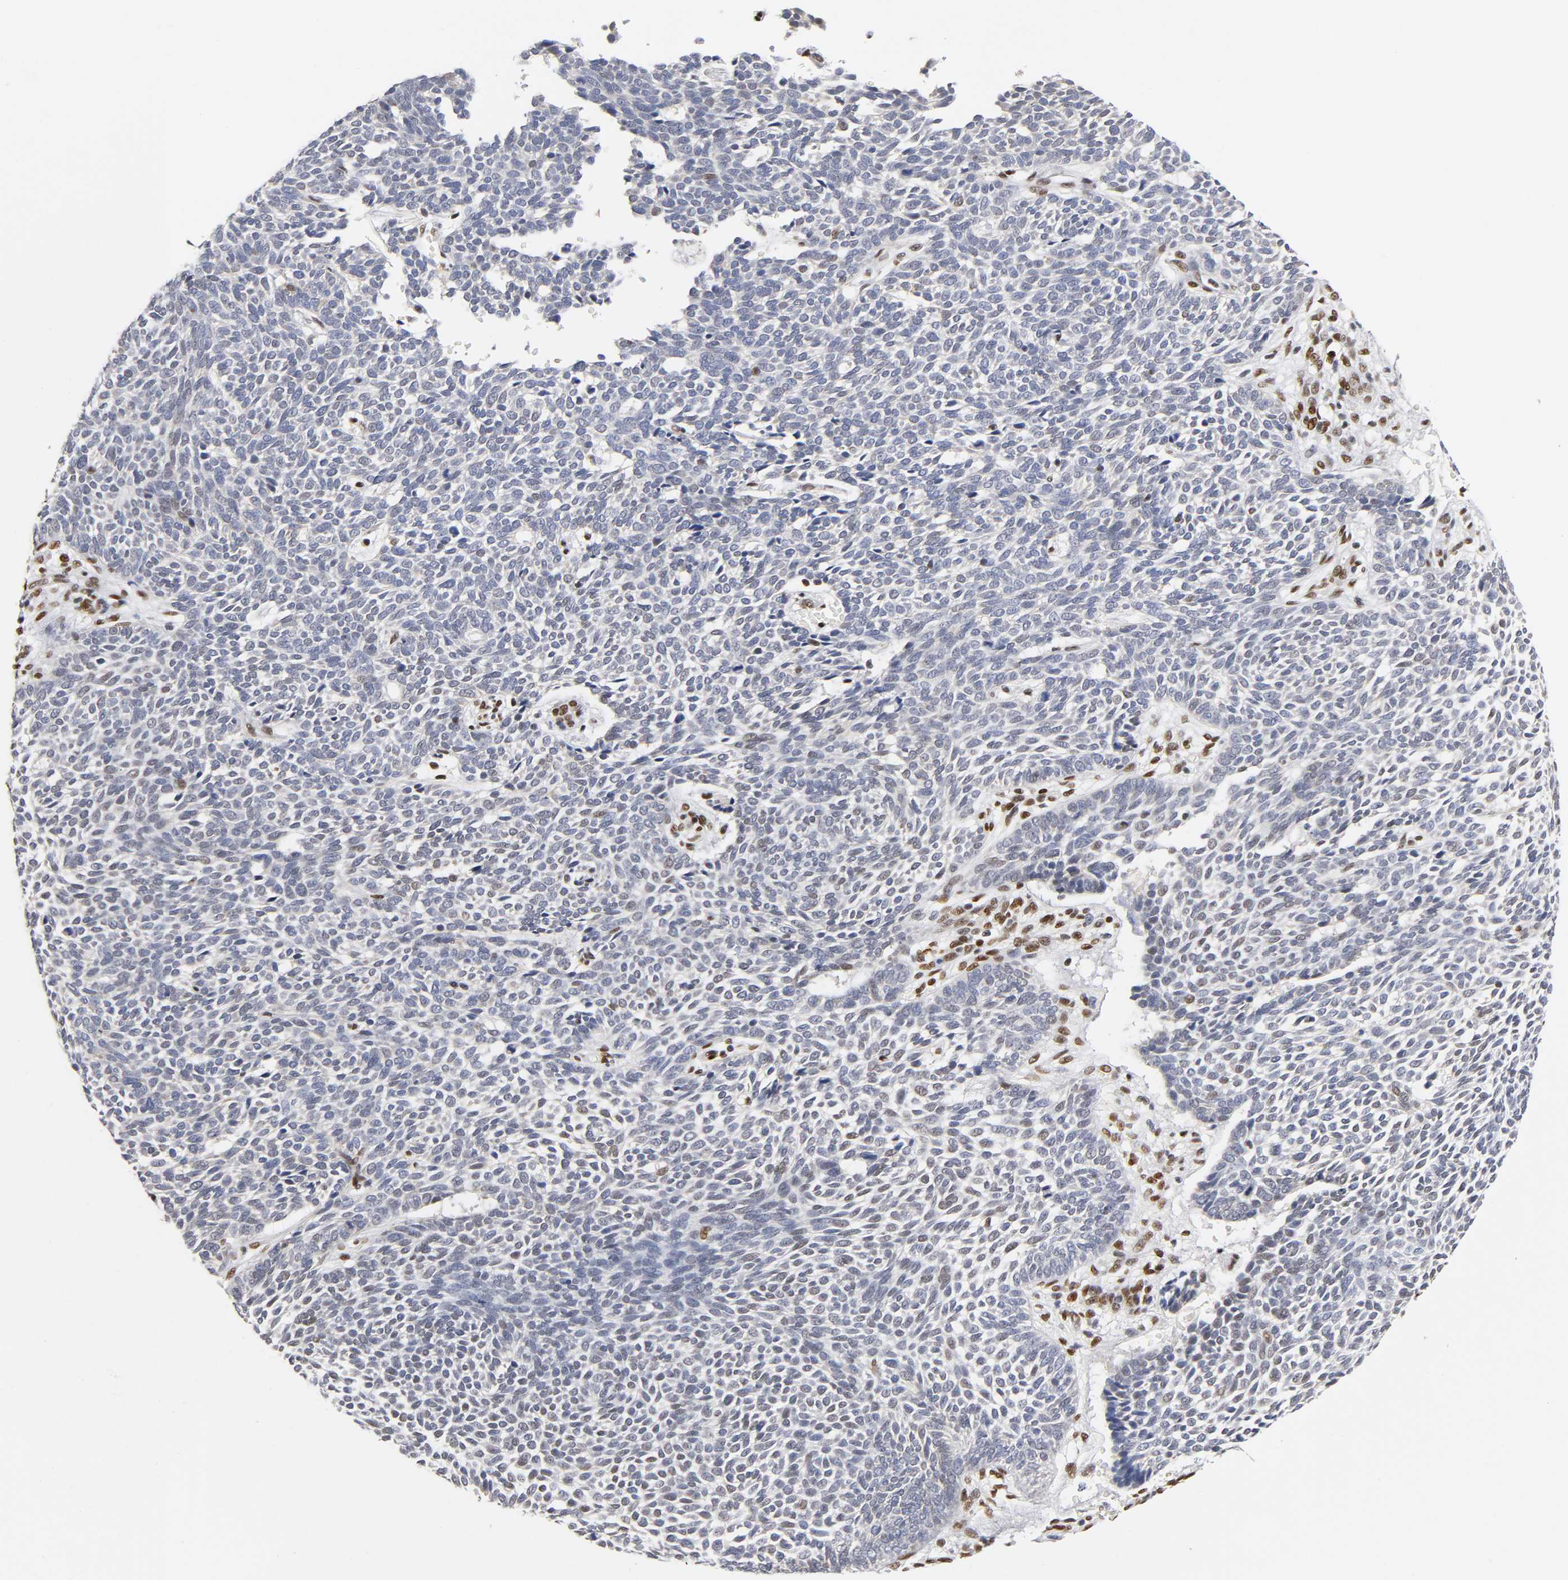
{"staining": {"intensity": "negative", "quantity": "none", "location": "none"}, "tissue": "skin cancer", "cell_type": "Tumor cells", "image_type": "cancer", "snomed": [{"axis": "morphology", "description": "Normal tissue, NOS"}, {"axis": "morphology", "description": "Basal cell carcinoma"}, {"axis": "topography", "description": "Skin"}], "caption": "Tumor cells are negative for brown protein staining in skin cancer (basal cell carcinoma).", "gene": "NR3C1", "patient": {"sex": "male", "age": 87}}